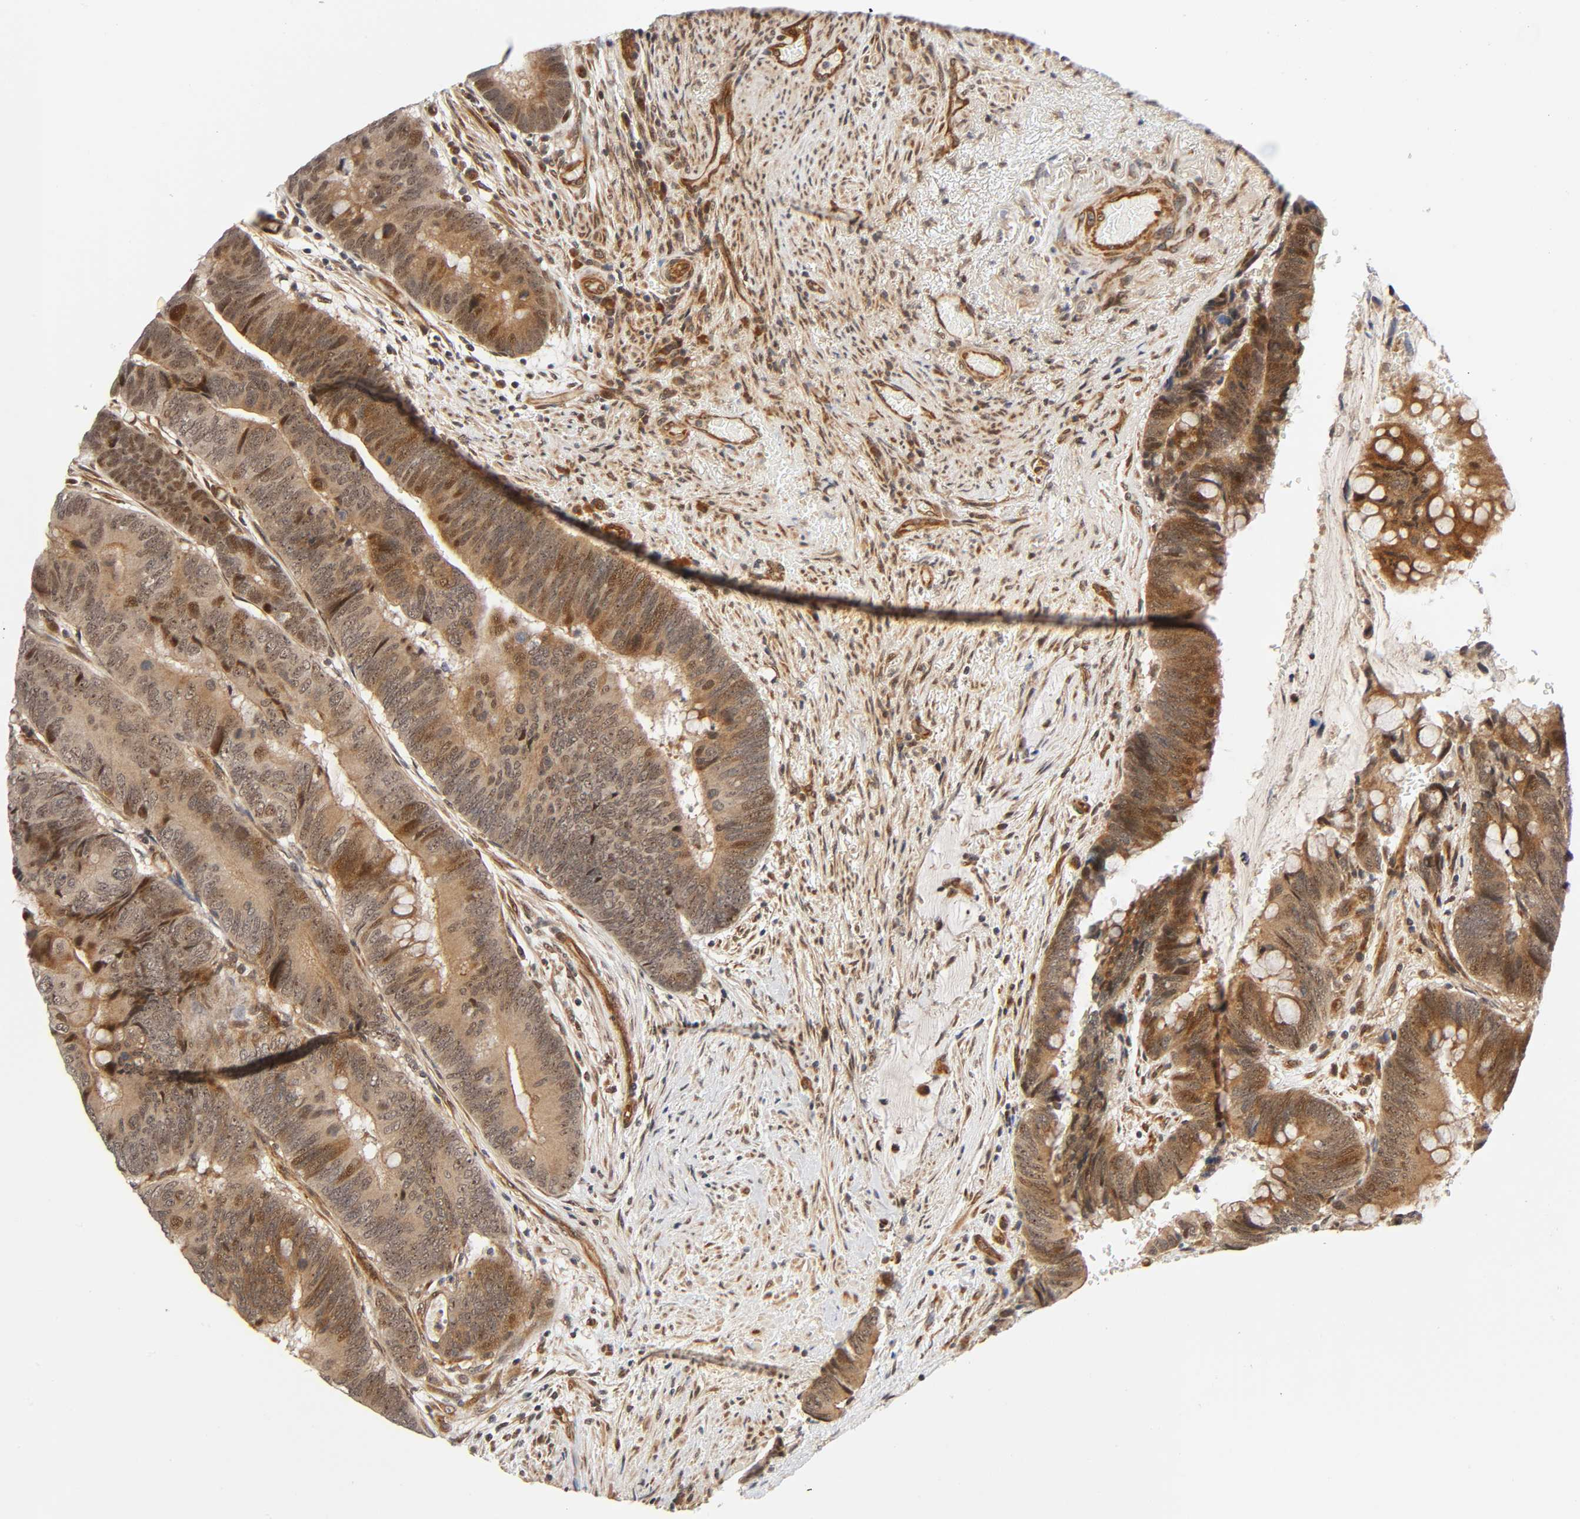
{"staining": {"intensity": "moderate", "quantity": ">75%", "location": "cytoplasmic/membranous,nuclear"}, "tissue": "colorectal cancer", "cell_type": "Tumor cells", "image_type": "cancer", "snomed": [{"axis": "morphology", "description": "Normal tissue, NOS"}, {"axis": "morphology", "description": "Adenocarcinoma, NOS"}, {"axis": "topography", "description": "Rectum"}], "caption": "An image showing moderate cytoplasmic/membranous and nuclear staining in about >75% of tumor cells in colorectal cancer, as visualized by brown immunohistochemical staining.", "gene": "IQCJ-SCHIP1", "patient": {"sex": "male", "age": 92}}